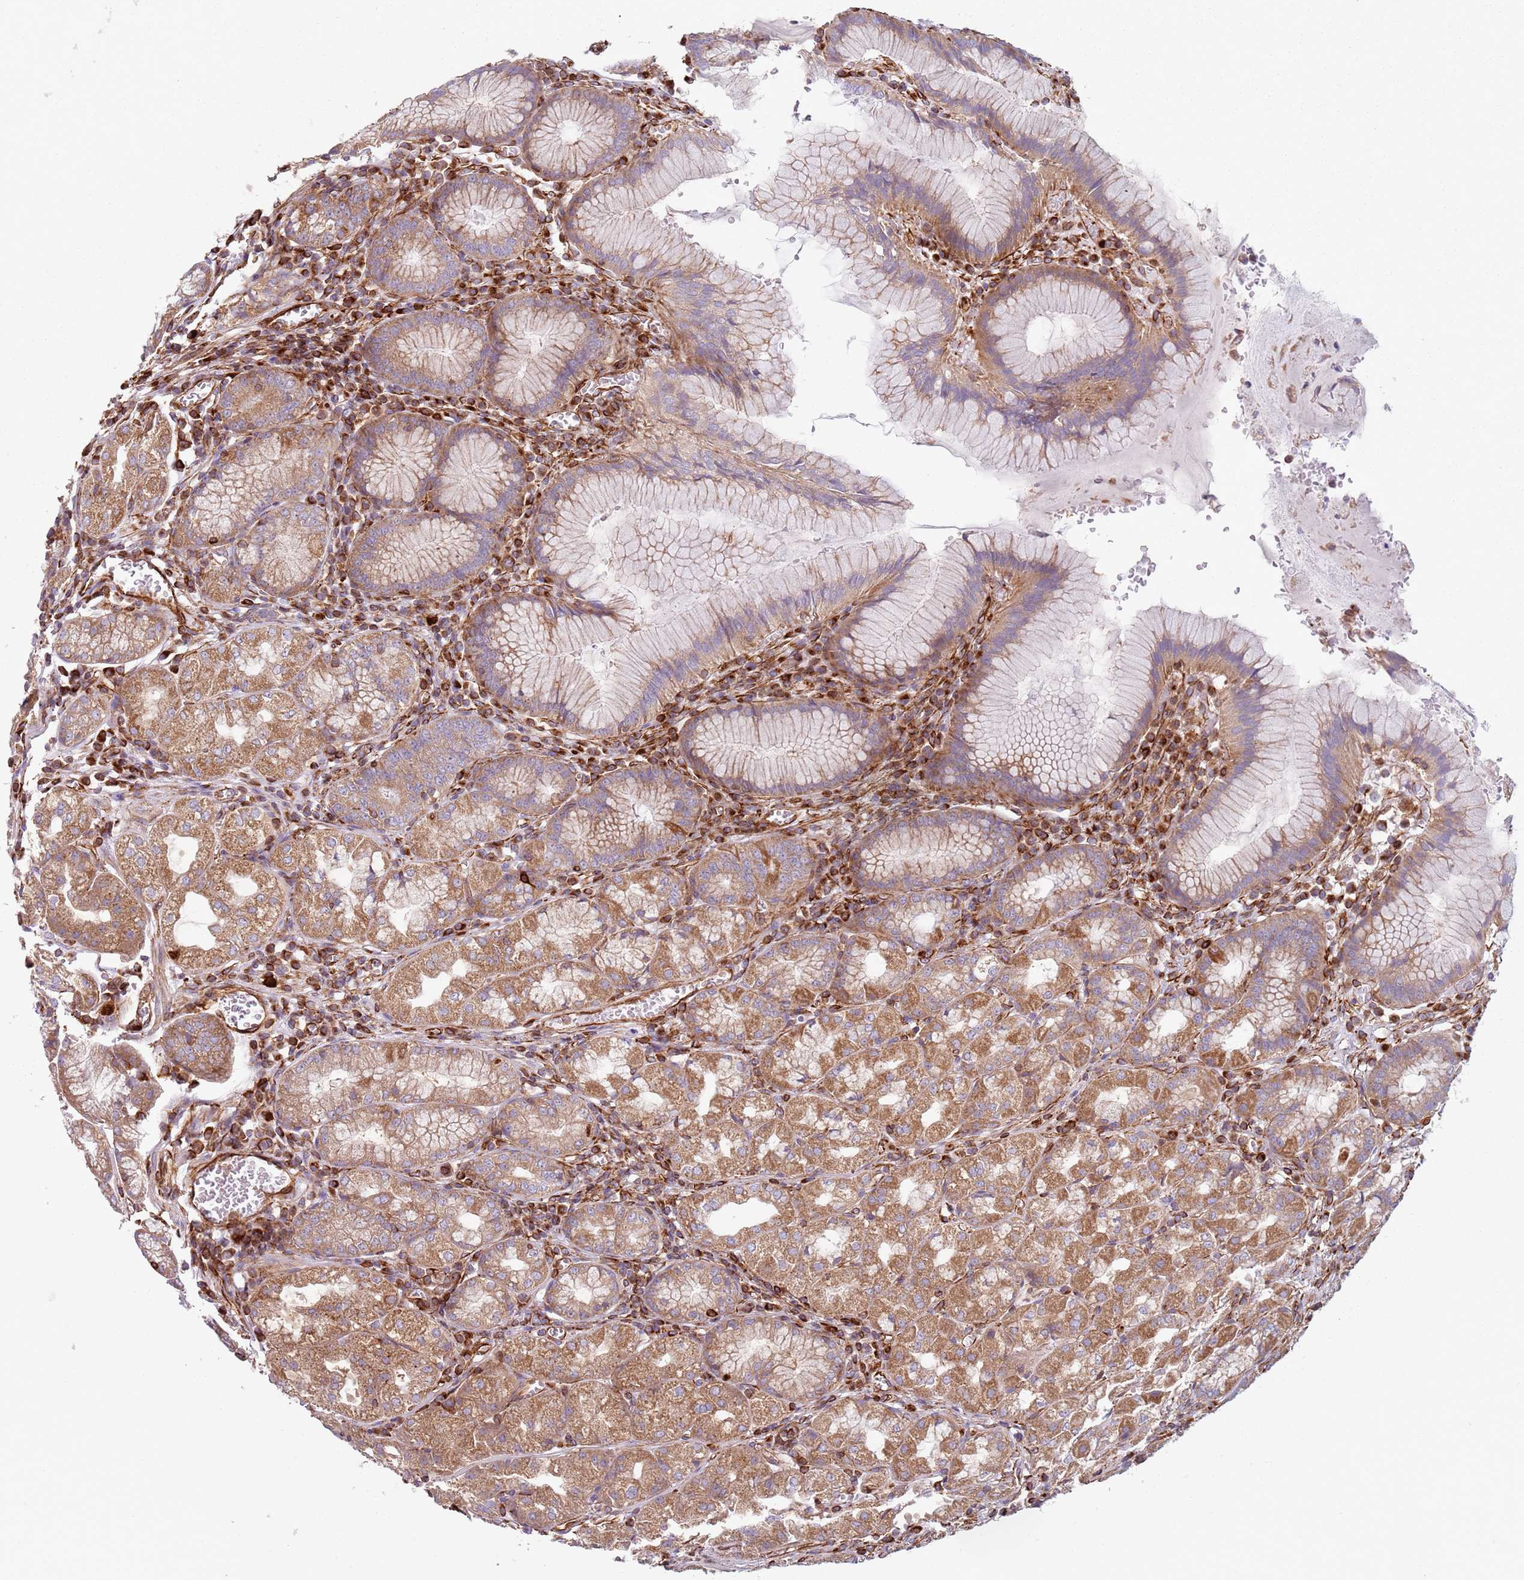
{"staining": {"intensity": "moderate", "quantity": ">75%", "location": "cytoplasmic/membranous"}, "tissue": "stomach", "cell_type": "Glandular cells", "image_type": "normal", "snomed": [{"axis": "morphology", "description": "Normal tissue, NOS"}, {"axis": "topography", "description": "Stomach"}], "caption": "A brown stain labels moderate cytoplasmic/membranous positivity of a protein in glandular cells of normal human stomach. (brown staining indicates protein expression, while blue staining denotes nuclei).", "gene": "SNAPIN", "patient": {"sex": "male", "age": 55}}